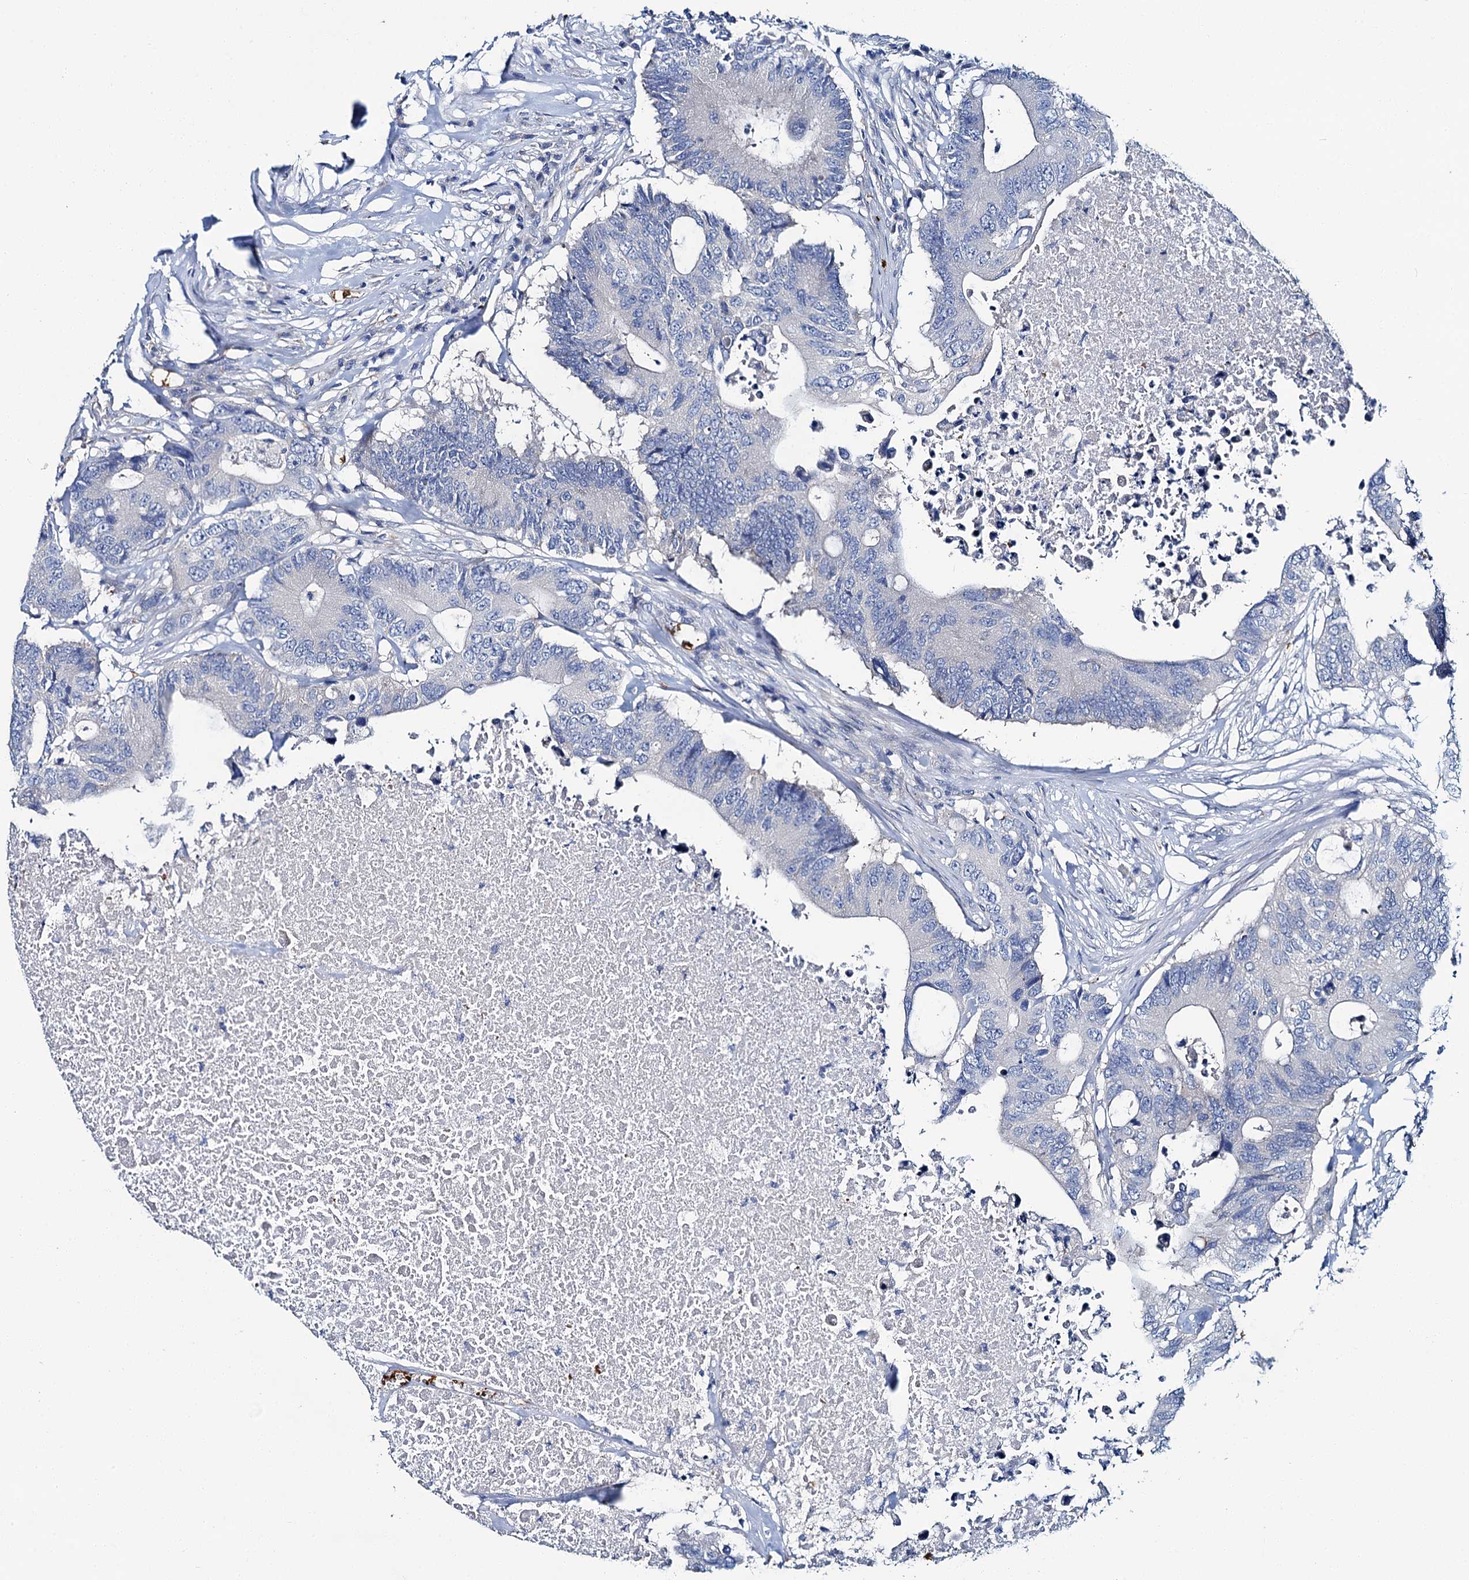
{"staining": {"intensity": "negative", "quantity": "none", "location": "none"}, "tissue": "colorectal cancer", "cell_type": "Tumor cells", "image_type": "cancer", "snomed": [{"axis": "morphology", "description": "Adenocarcinoma, NOS"}, {"axis": "topography", "description": "Colon"}], "caption": "Protein analysis of colorectal cancer (adenocarcinoma) demonstrates no significant expression in tumor cells. Nuclei are stained in blue.", "gene": "ATG2A", "patient": {"sex": "male", "age": 71}}